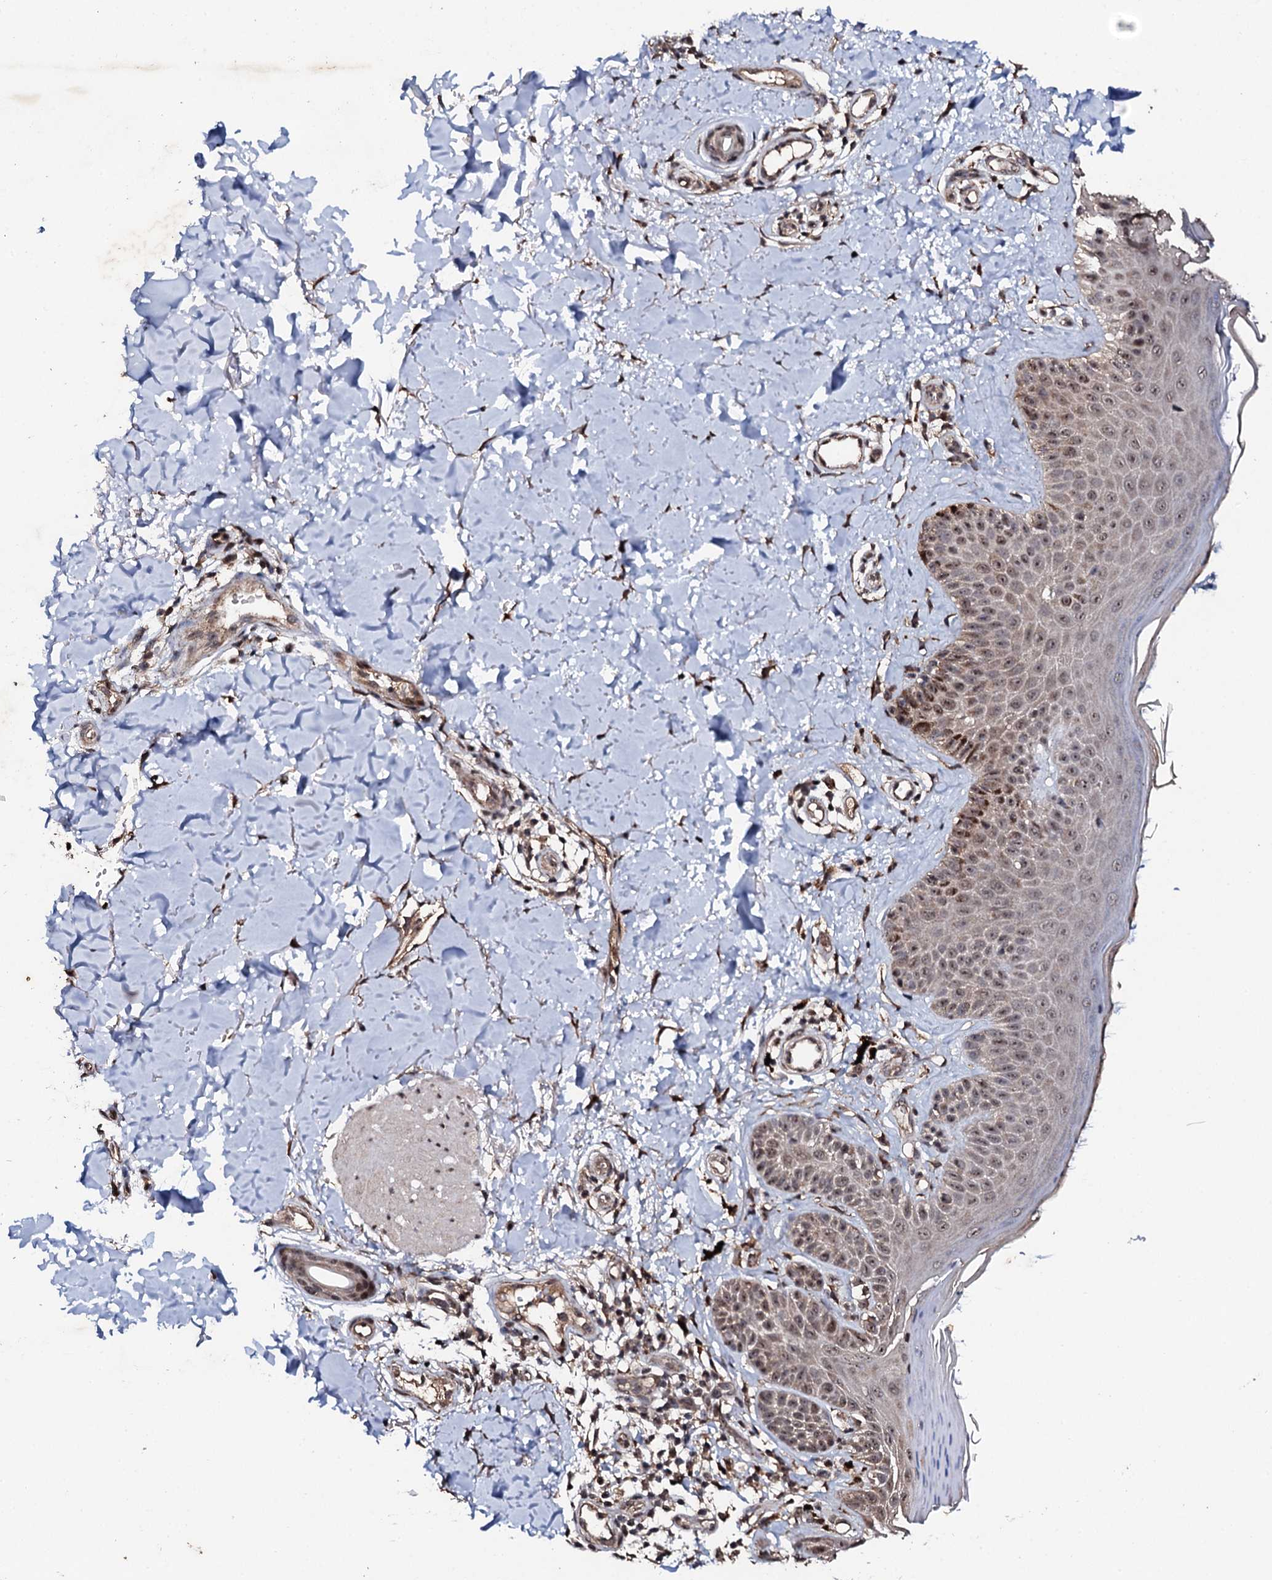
{"staining": {"intensity": "moderate", "quantity": ">75%", "location": "cytoplasmic/membranous"}, "tissue": "skin", "cell_type": "Fibroblasts", "image_type": "normal", "snomed": [{"axis": "morphology", "description": "Normal tissue, NOS"}, {"axis": "topography", "description": "Skin"}], "caption": "Brown immunohistochemical staining in normal skin displays moderate cytoplasmic/membranous staining in about >75% of fibroblasts.", "gene": "FAM111A", "patient": {"sex": "male", "age": 52}}